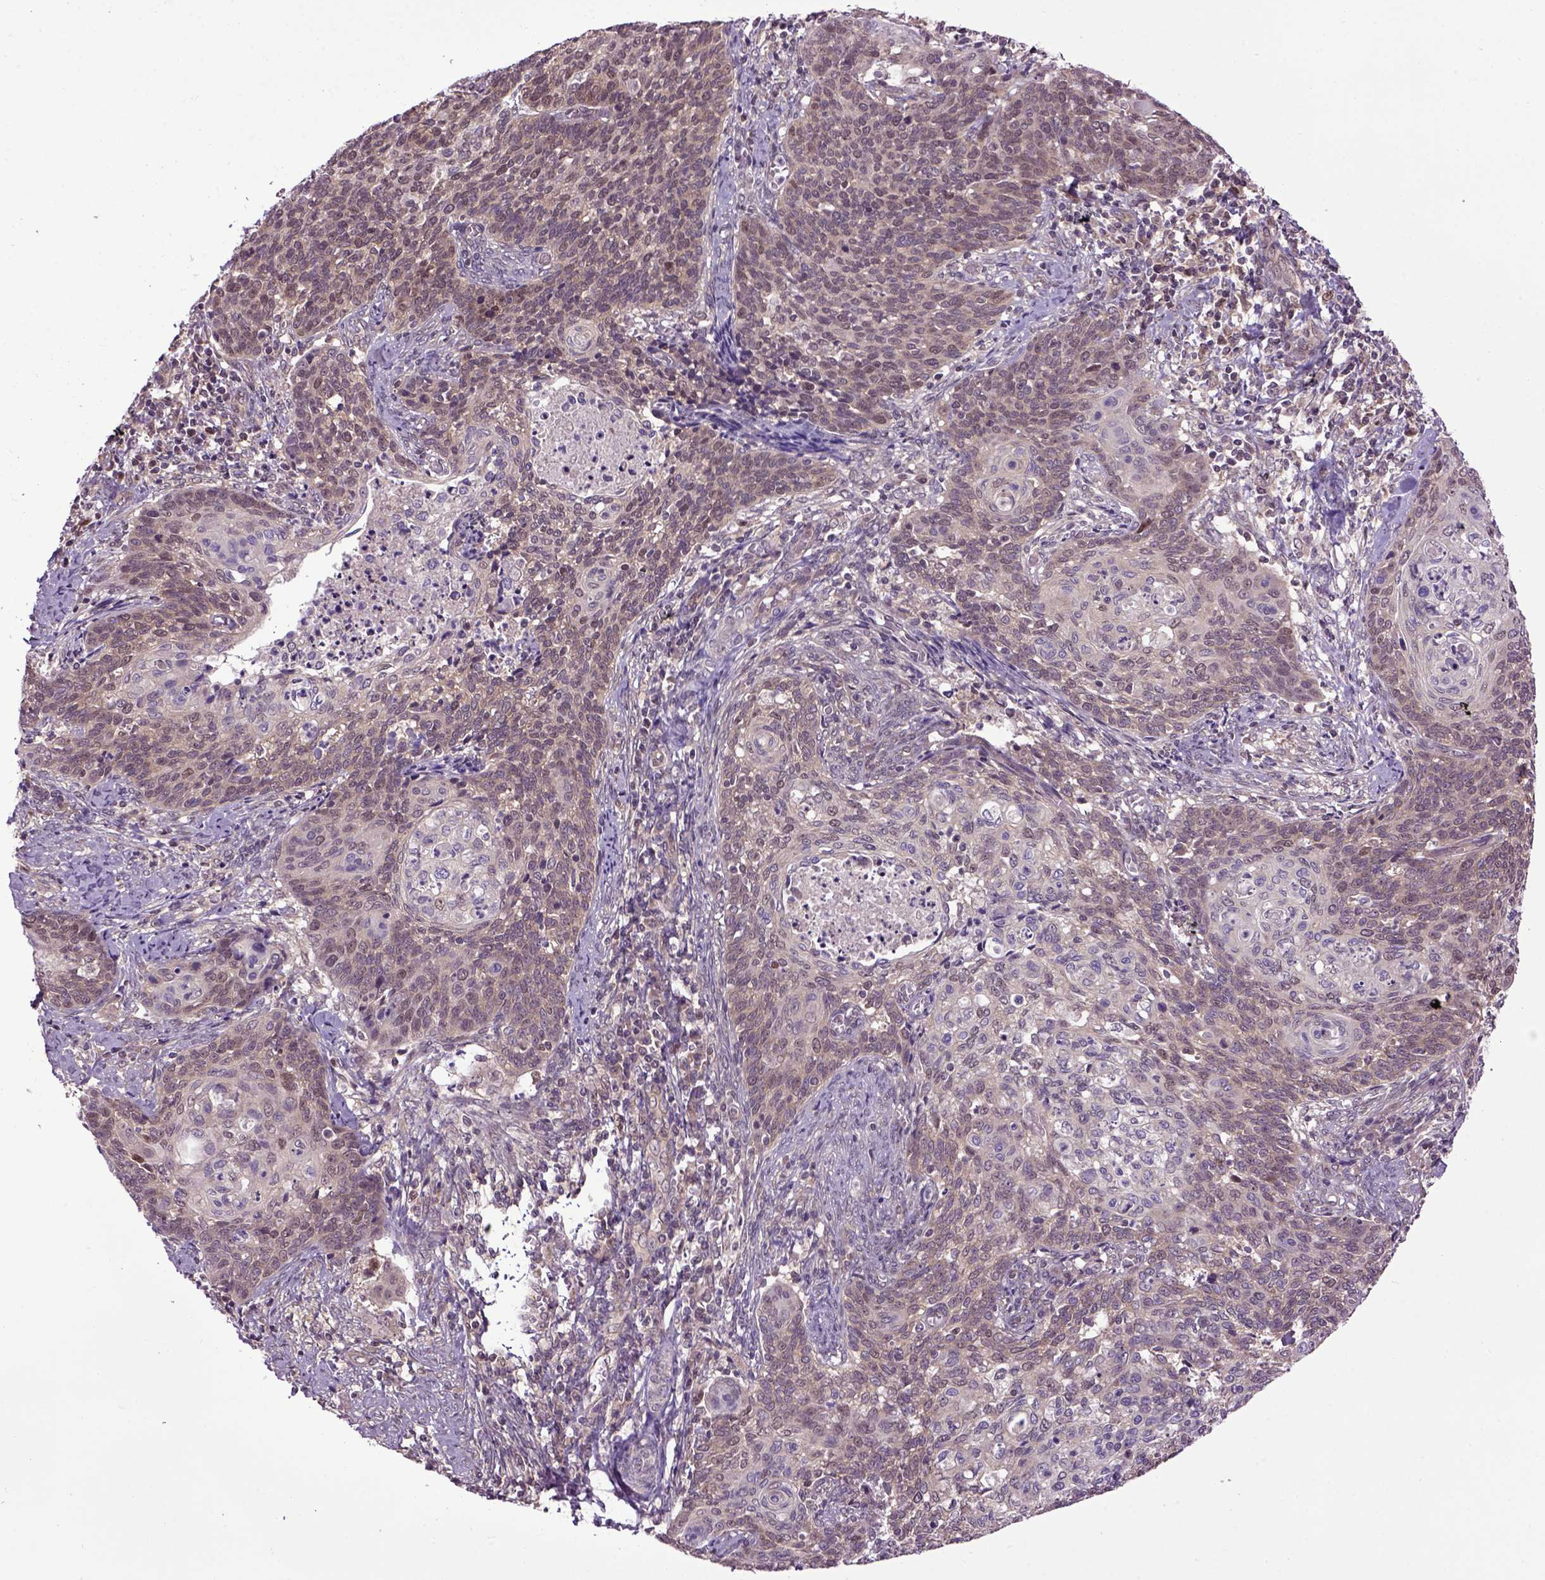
{"staining": {"intensity": "weak", "quantity": ">75%", "location": "cytoplasmic/membranous,nuclear"}, "tissue": "cervical cancer", "cell_type": "Tumor cells", "image_type": "cancer", "snomed": [{"axis": "morphology", "description": "Normal tissue, NOS"}, {"axis": "morphology", "description": "Squamous cell carcinoma, NOS"}, {"axis": "topography", "description": "Cervix"}], "caption": "The photomicrograph displays immunohistochemical staining of squamous cell carcinoma (cervical). There is weak cytoplasmic/membranous and nuclear staining is identified in about >75% of tumor cells.", "gene": "WDR48", "patient": {"sex": "female", "age": 39}}